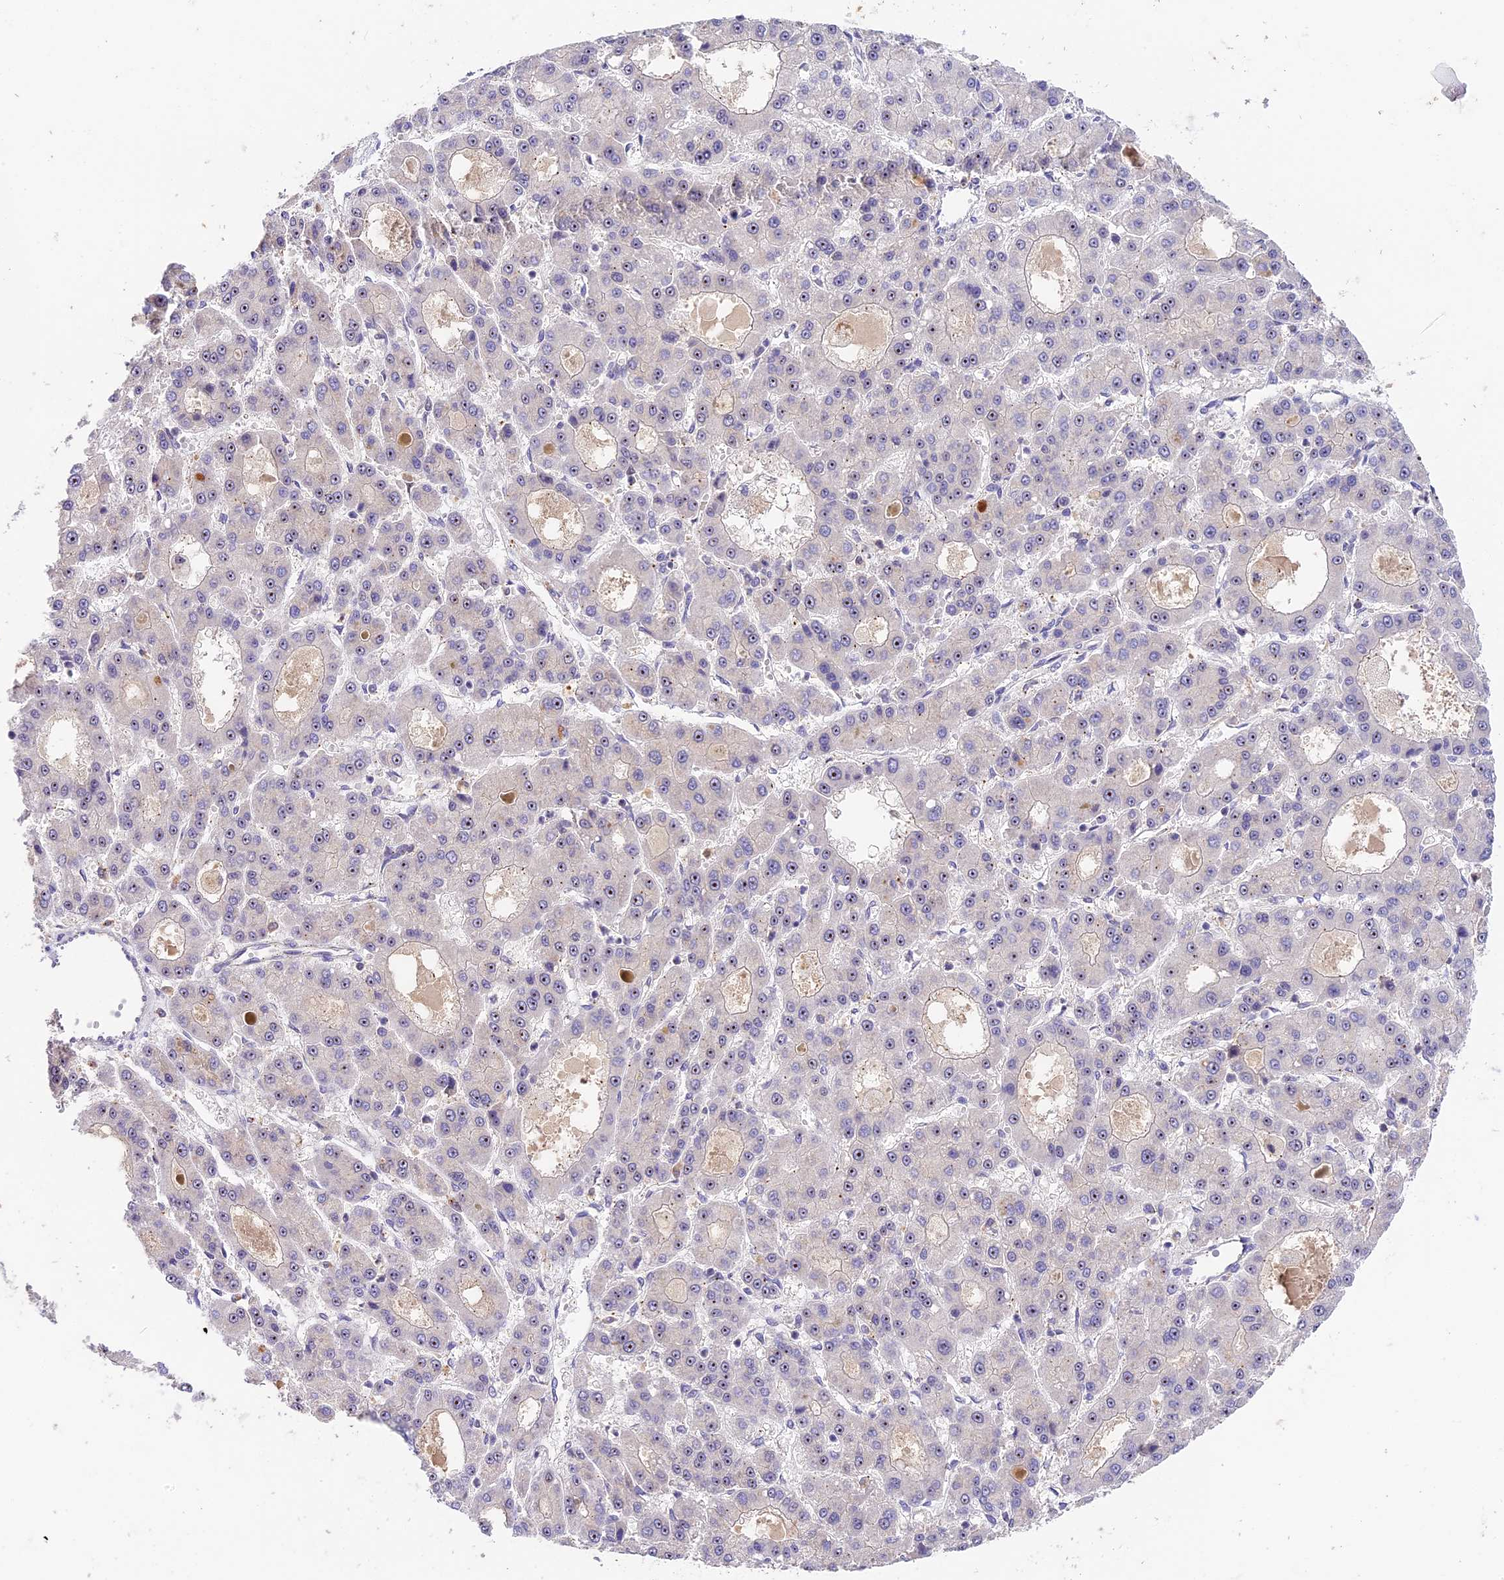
{"staining": {"intensity": "weak", "quantity": "25%-75%", "location": "nuclear"}, "tissue": "liver cancer", "cell_type": "Tumor cells", "image_type": "cancer", "snomed": [{"axis": "morphology", "description": "Carcinoma, Hepatocellular, NOS"}, {"axis": "topography", "description": "Liver"}], "caption": "Immunohistochemistry (IHC) image of human liver cancer (hepatocellular carcinoma) stained for a protein (brown), which displays low levels of weak nuclear positivity in approximately 25%-75% of tumor cells.", "gene": "RAD51", "patient": {"sex": "male", "age": 70}}